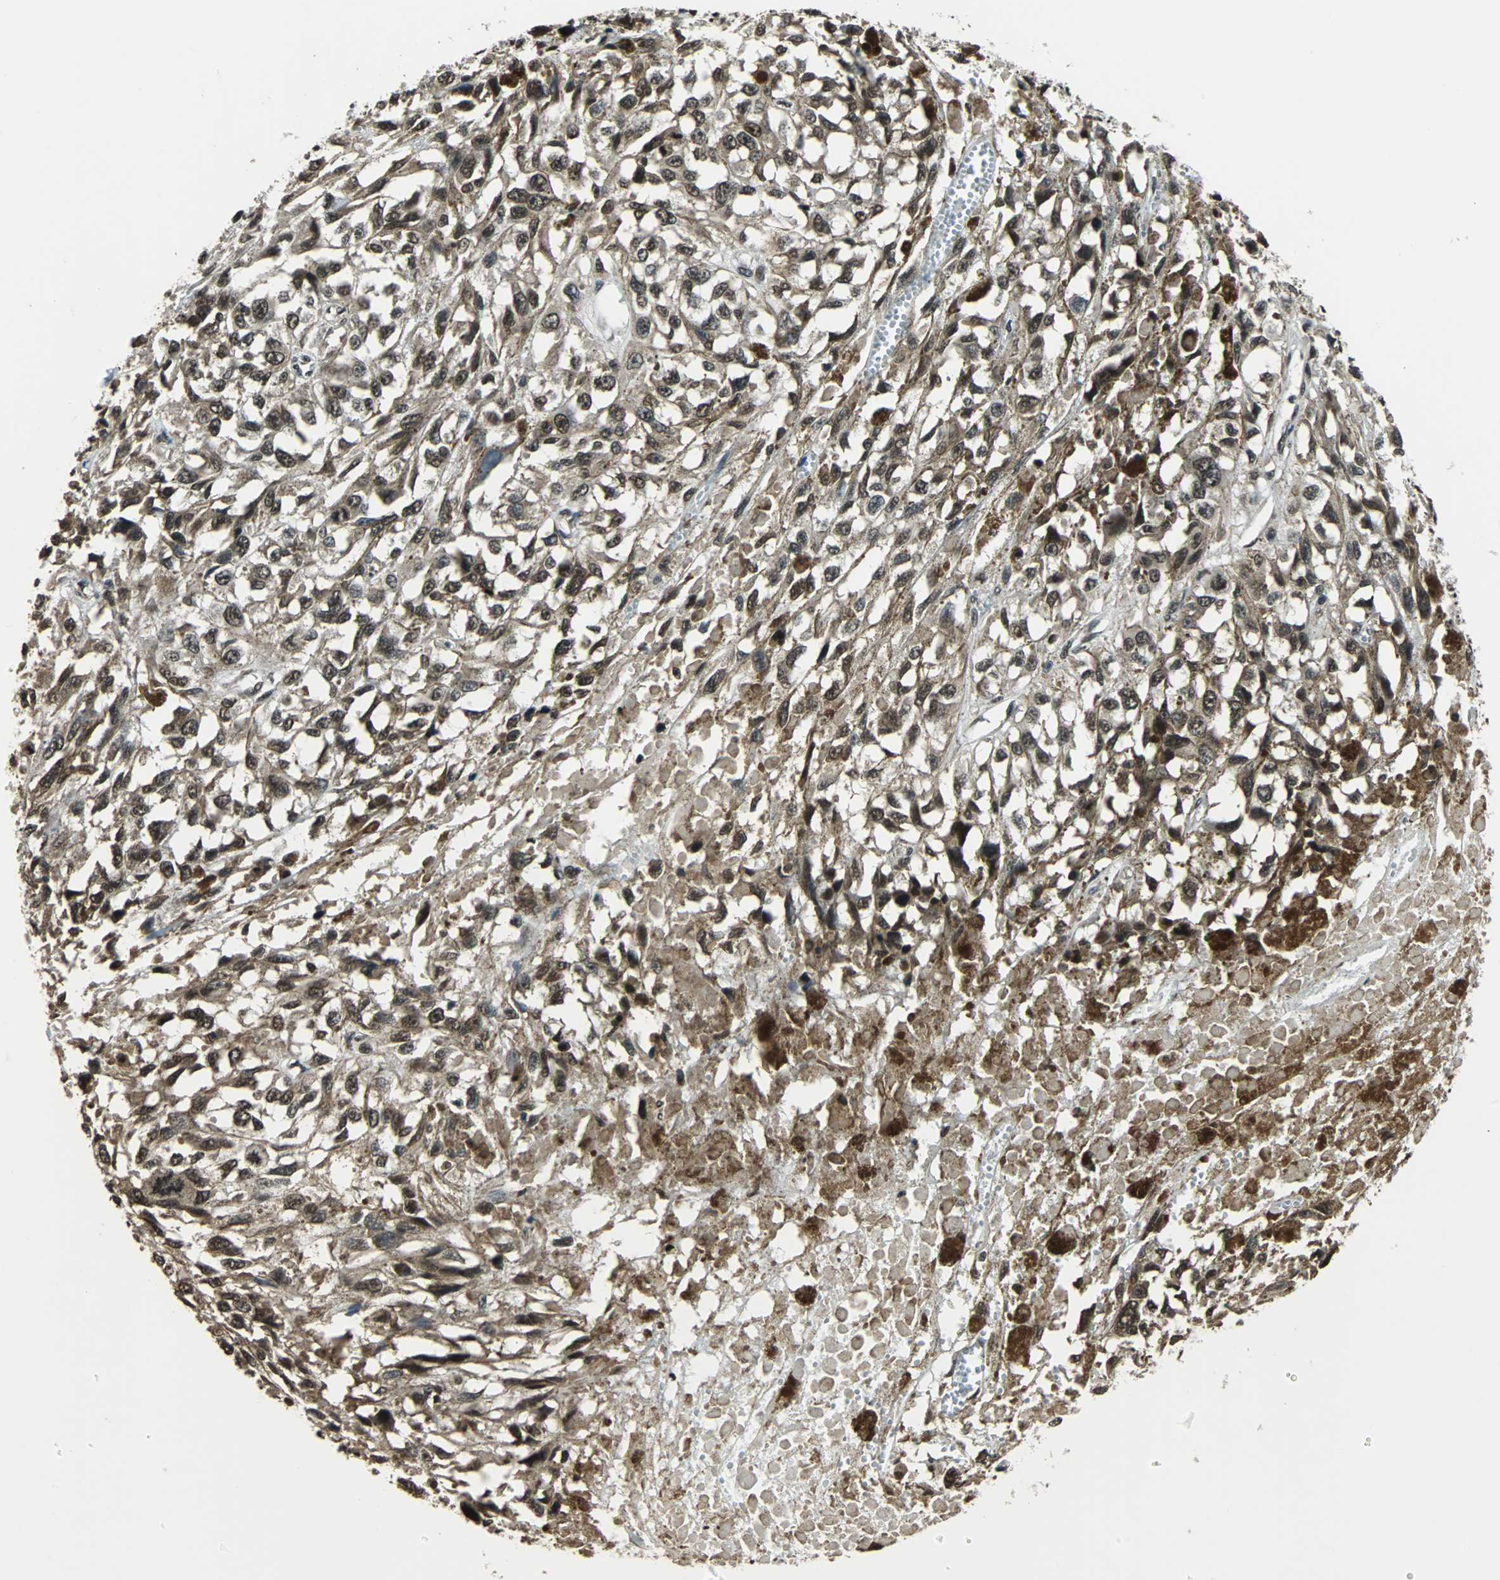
{"staining": {"intensity": "strong", "quantity": ">75%", "location": "cytoplasmic/membranous,nuclear"}, "tissue": "melanoma", "cell_type": "Tumor cells", "image_type": "cancer", "snomed": [{"axis": "morphology", "description": "Malignant melanoma, Metastatic site"}, {"axis": "topography", "description": "Lymph node"}], "caption": "Melanoma stained with a protein marker reveals strong staining in tumor cells.", "gene": "REST", "patient": {"sex": "male", "age": 59}}